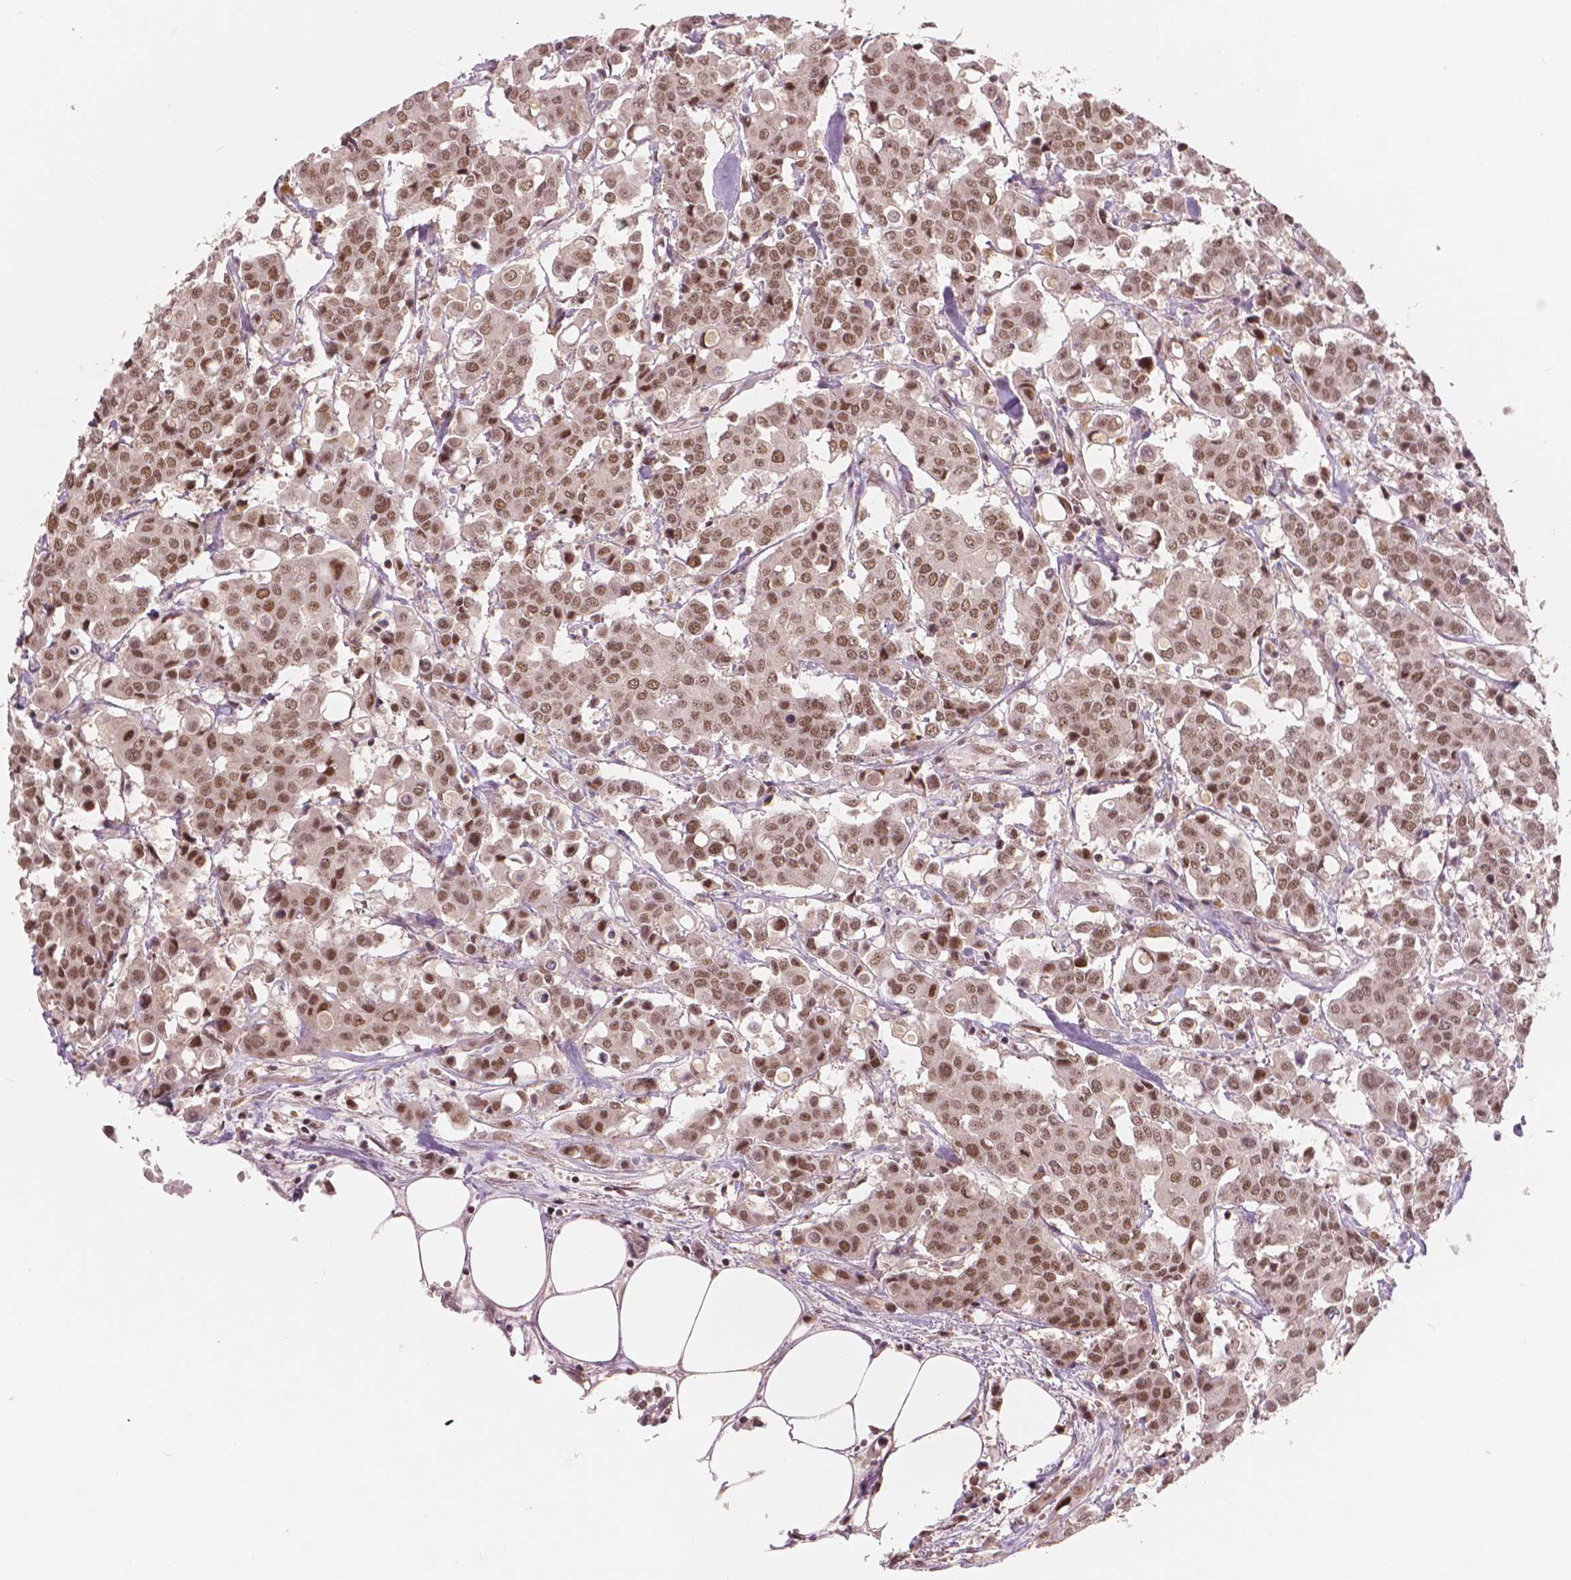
{"staining": {"intensity": "moderate", "quantity": ">75%", "location": "nuclear"}, "tissue": "carcinoid", "cell_type": "Tumor cells", "image_type": "cancer", "snomed": [{"axis": "morphology", "description": "Carcinoid, malignant, NOS"}, {"axis": "topography", "description": "Colon"}], "caption": "Malignant carcinoid stained for a protein exhibits moderate nuclear positivity in tumor cells.", "gene": "NSD2", "patient": {"sex": "male", "age": 81}}